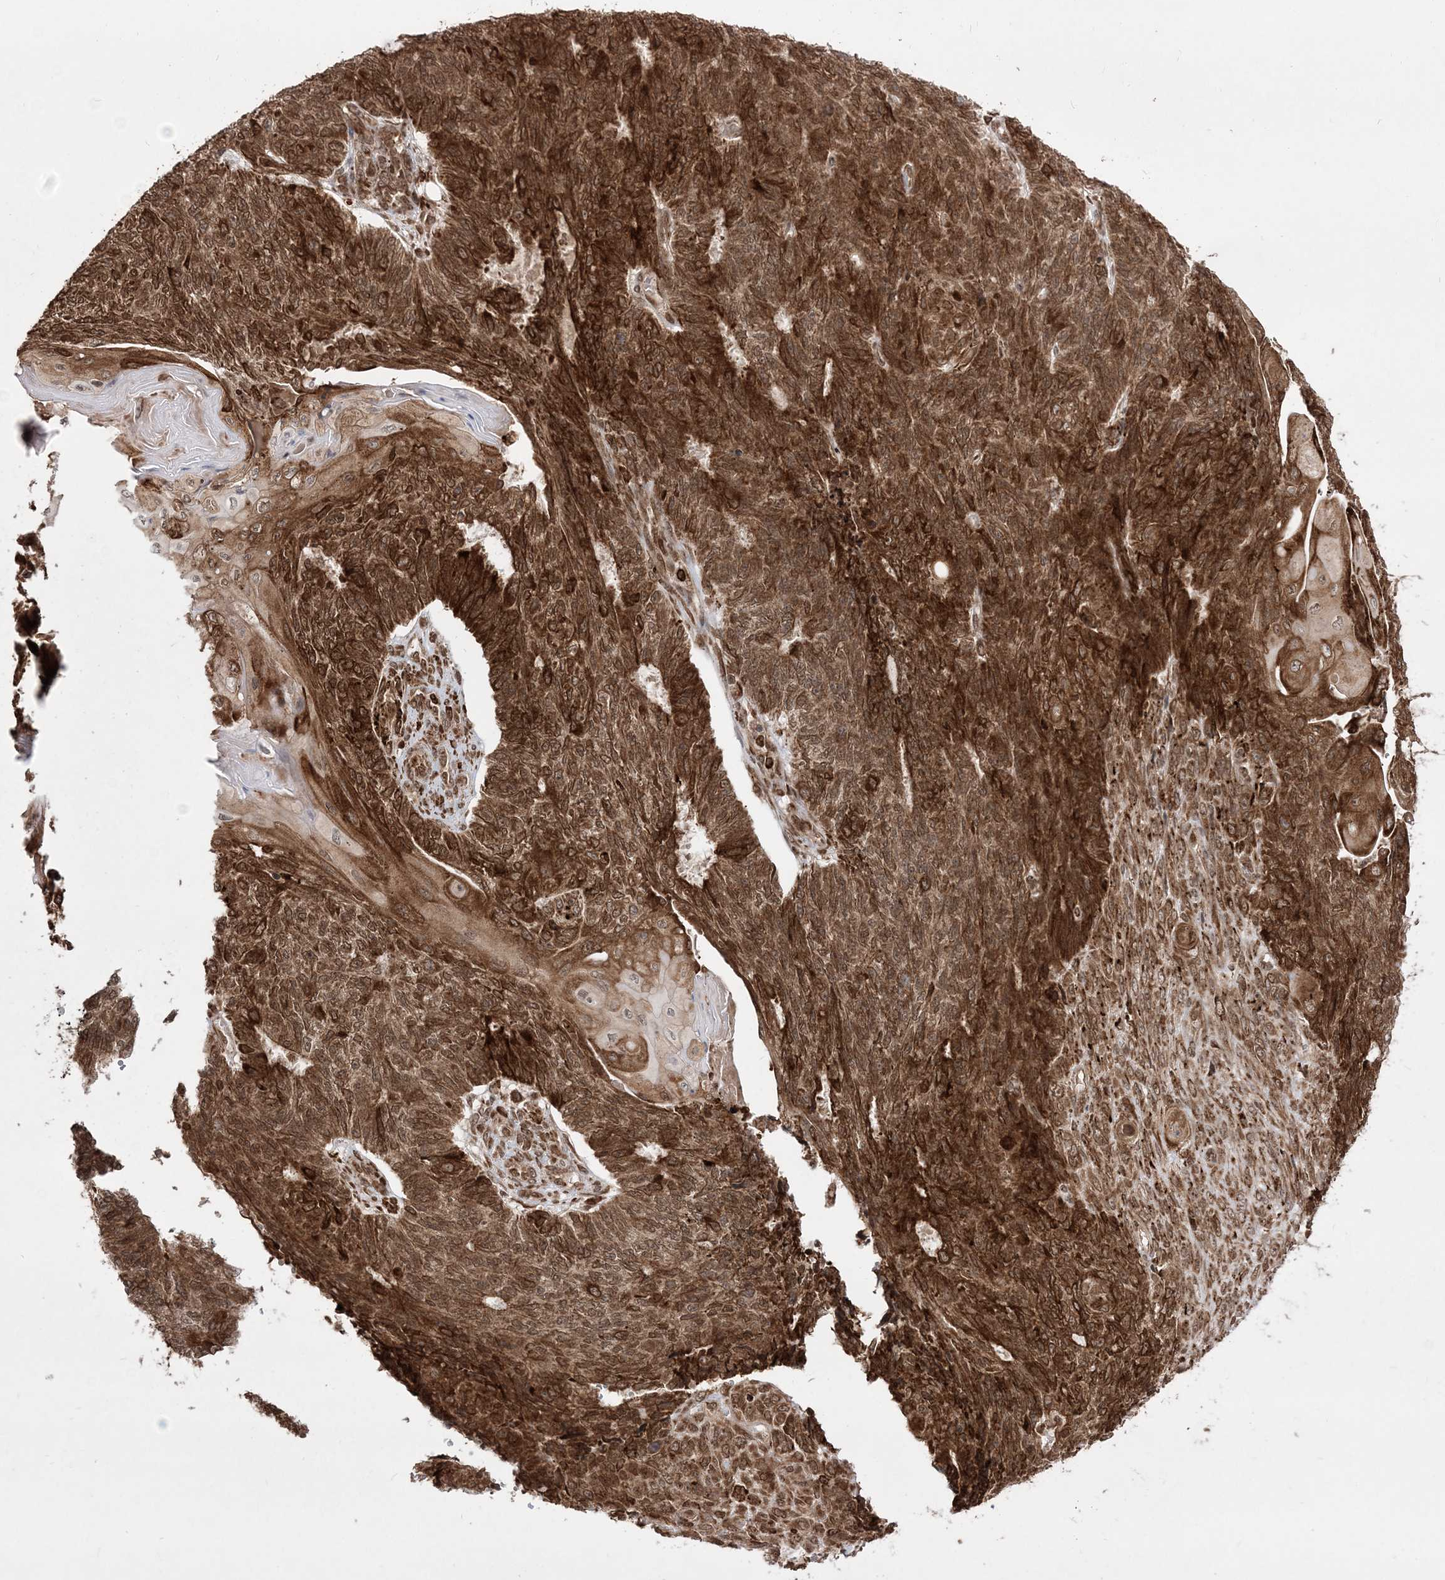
{"staining": {"intensity": "strong", "quantity": ">75%", "location": "cytoplasmic/membranous,nuclear"}, "tissue": "endometrial cancer", "cell_type": "Tumor cells", "image_type": "cancer", "snomed": [{"axis": "morphology", "description": "Adenocarcinoma, NOS"}, {"axis": "topography", "description": "Endometrium"}], "caption": "The photomicrograph exhibits staining of endometrial adenocarcinoma, revealing strong cytoplasmic/membranous and nuclear protein positivity (brown color) within tumor cells.", "gene": "EPC2", "patient": {"sex": "female", "age": 32}}